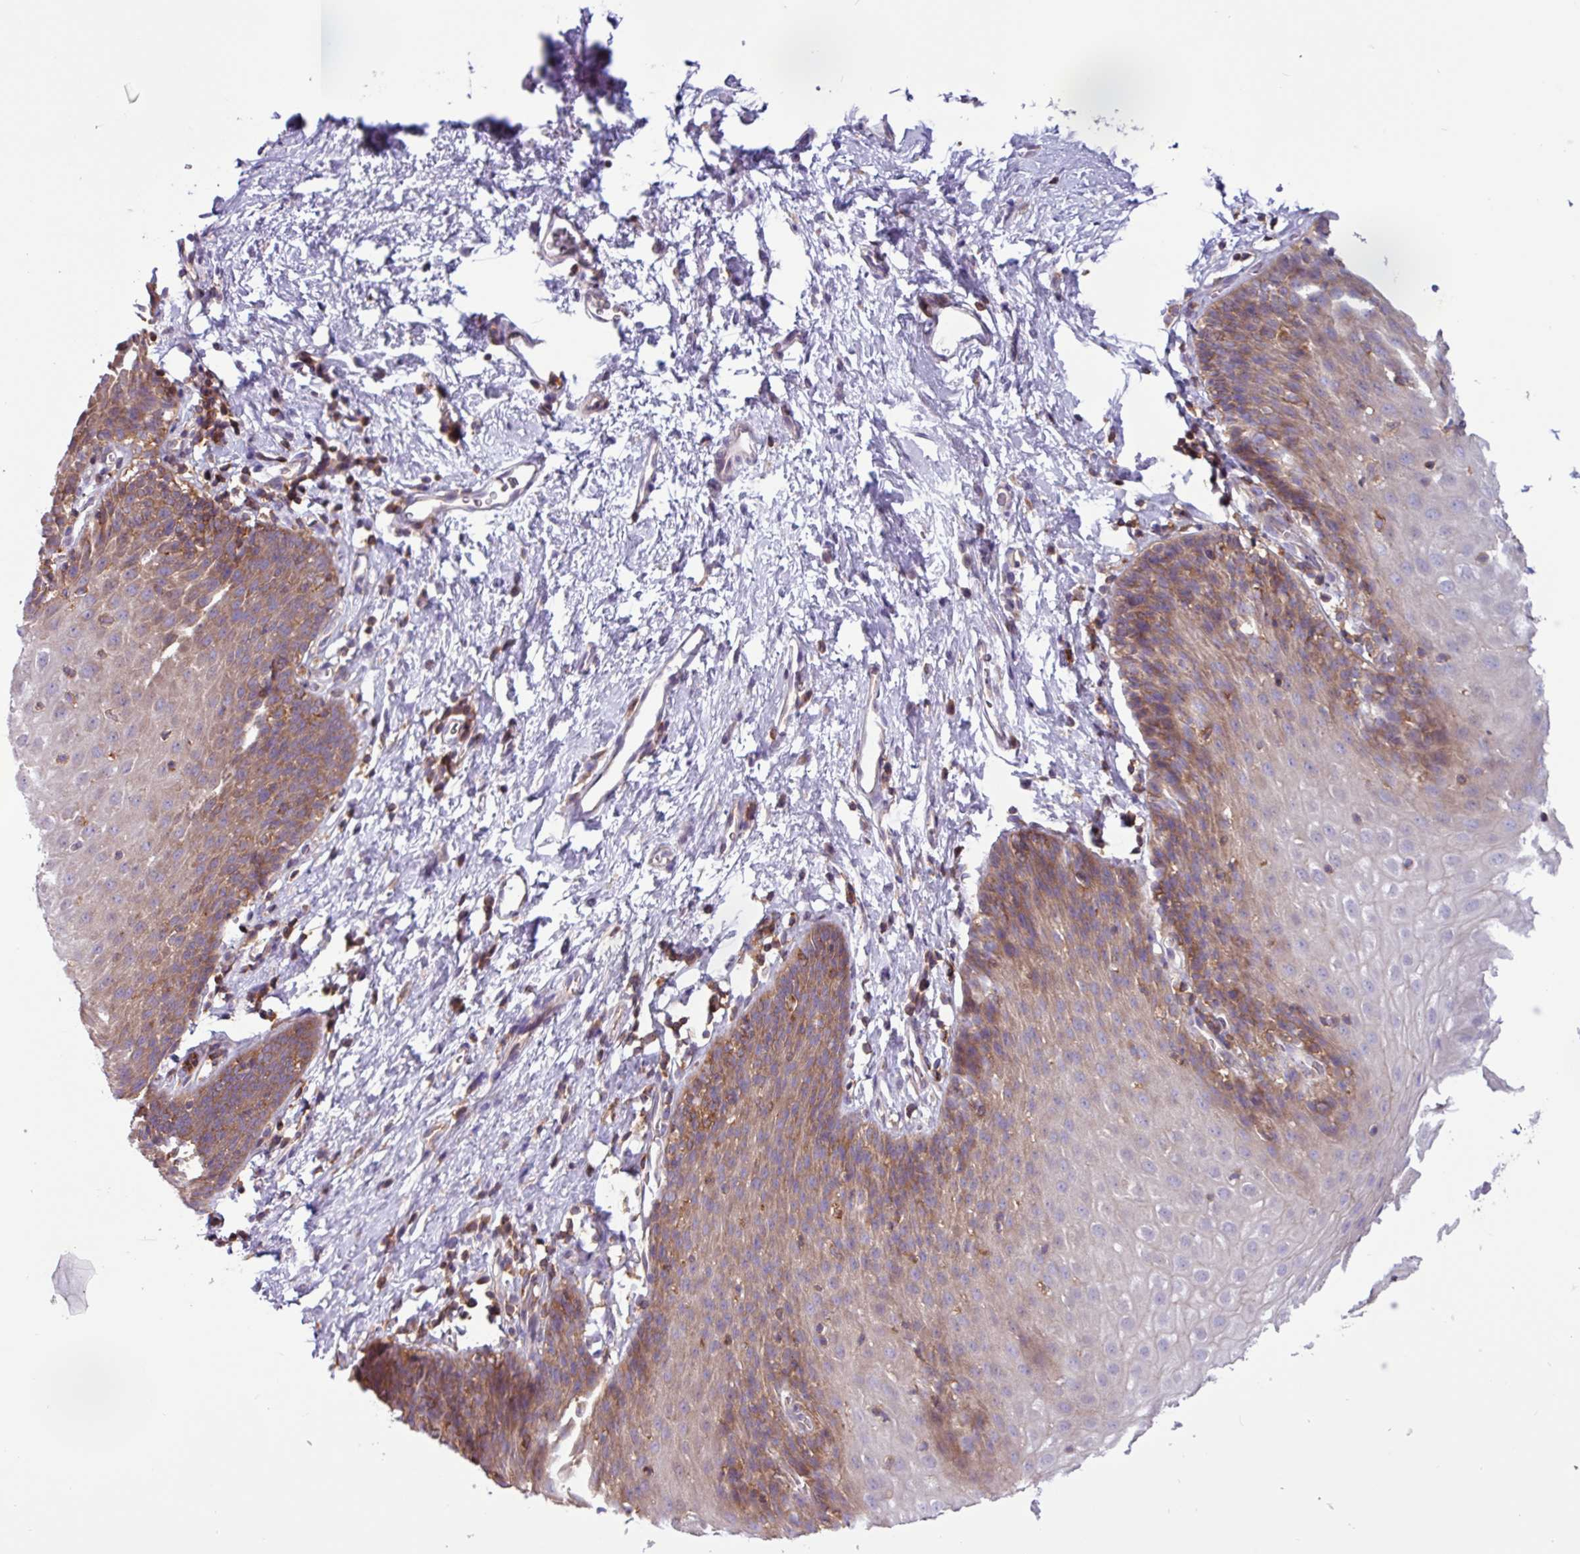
{"staining": {"intensity": "moderate", "quantity": "25%-75%", "location": "cytoplasmic/membranous"}, "tissue": "esophagus", "cell_type": "Squamous epithelial cells", "image_type": "normal", "snomed": [{"axis": "morphology", "description": "Normal tissue, NOS"}, {"axis": "topography", "description": "Esophagus"}], "caption": "Immunohistochemical staining of normal human esophagus demonstrates moderate cytoplasmic/membranous protein expression in about 25%-75% of squamous epithelial cells.", "gene": "ACTR3B", "patient": {"sex": "female", "age": 61}}